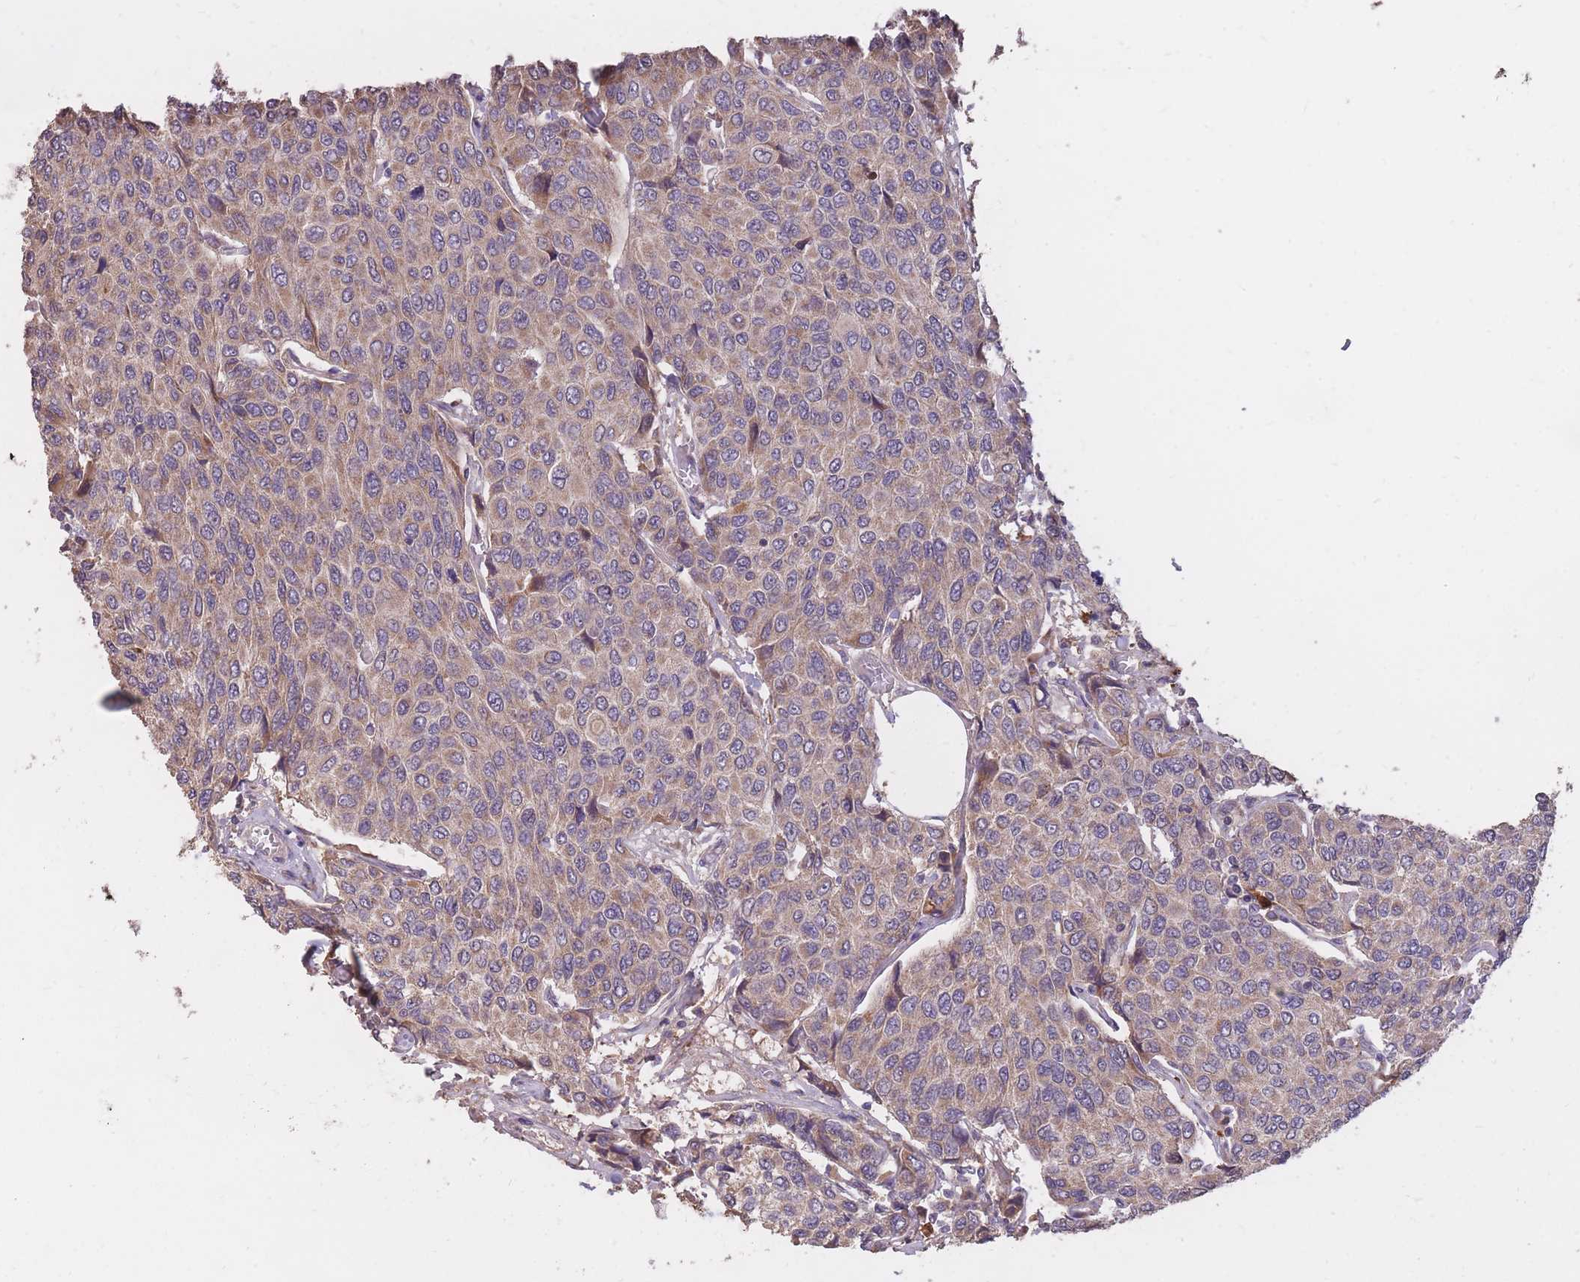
{"staining": {"intensity": "moderate", "quantity": ">75%", "location": "cytoplasmic/membranous"}, "tissue": "breast cancer", "cell_type": "Tumor cells", "image_type": "cancer", "snomed": [{"axis": "morphology", "description": "Duct carcinoma"}, {"axis": "topography", "description": "Breast"}], "caption": "IHC staining of breast cancer (intraductal carcinoma), which demonstrates medium levels of moderate cytoplasmic/membranous expression in approximately >75% of tumor cells indicating moderate cytoplasmic/membranous protein staining. The staining was performed using DAB (3,3'-diaminobenzidine) (brown) for protein detection and nuclei were counterstained in hematoxylin (blue).", "gene": "IGF2BP2", "patient": {"sex": "female", "age": 55}}